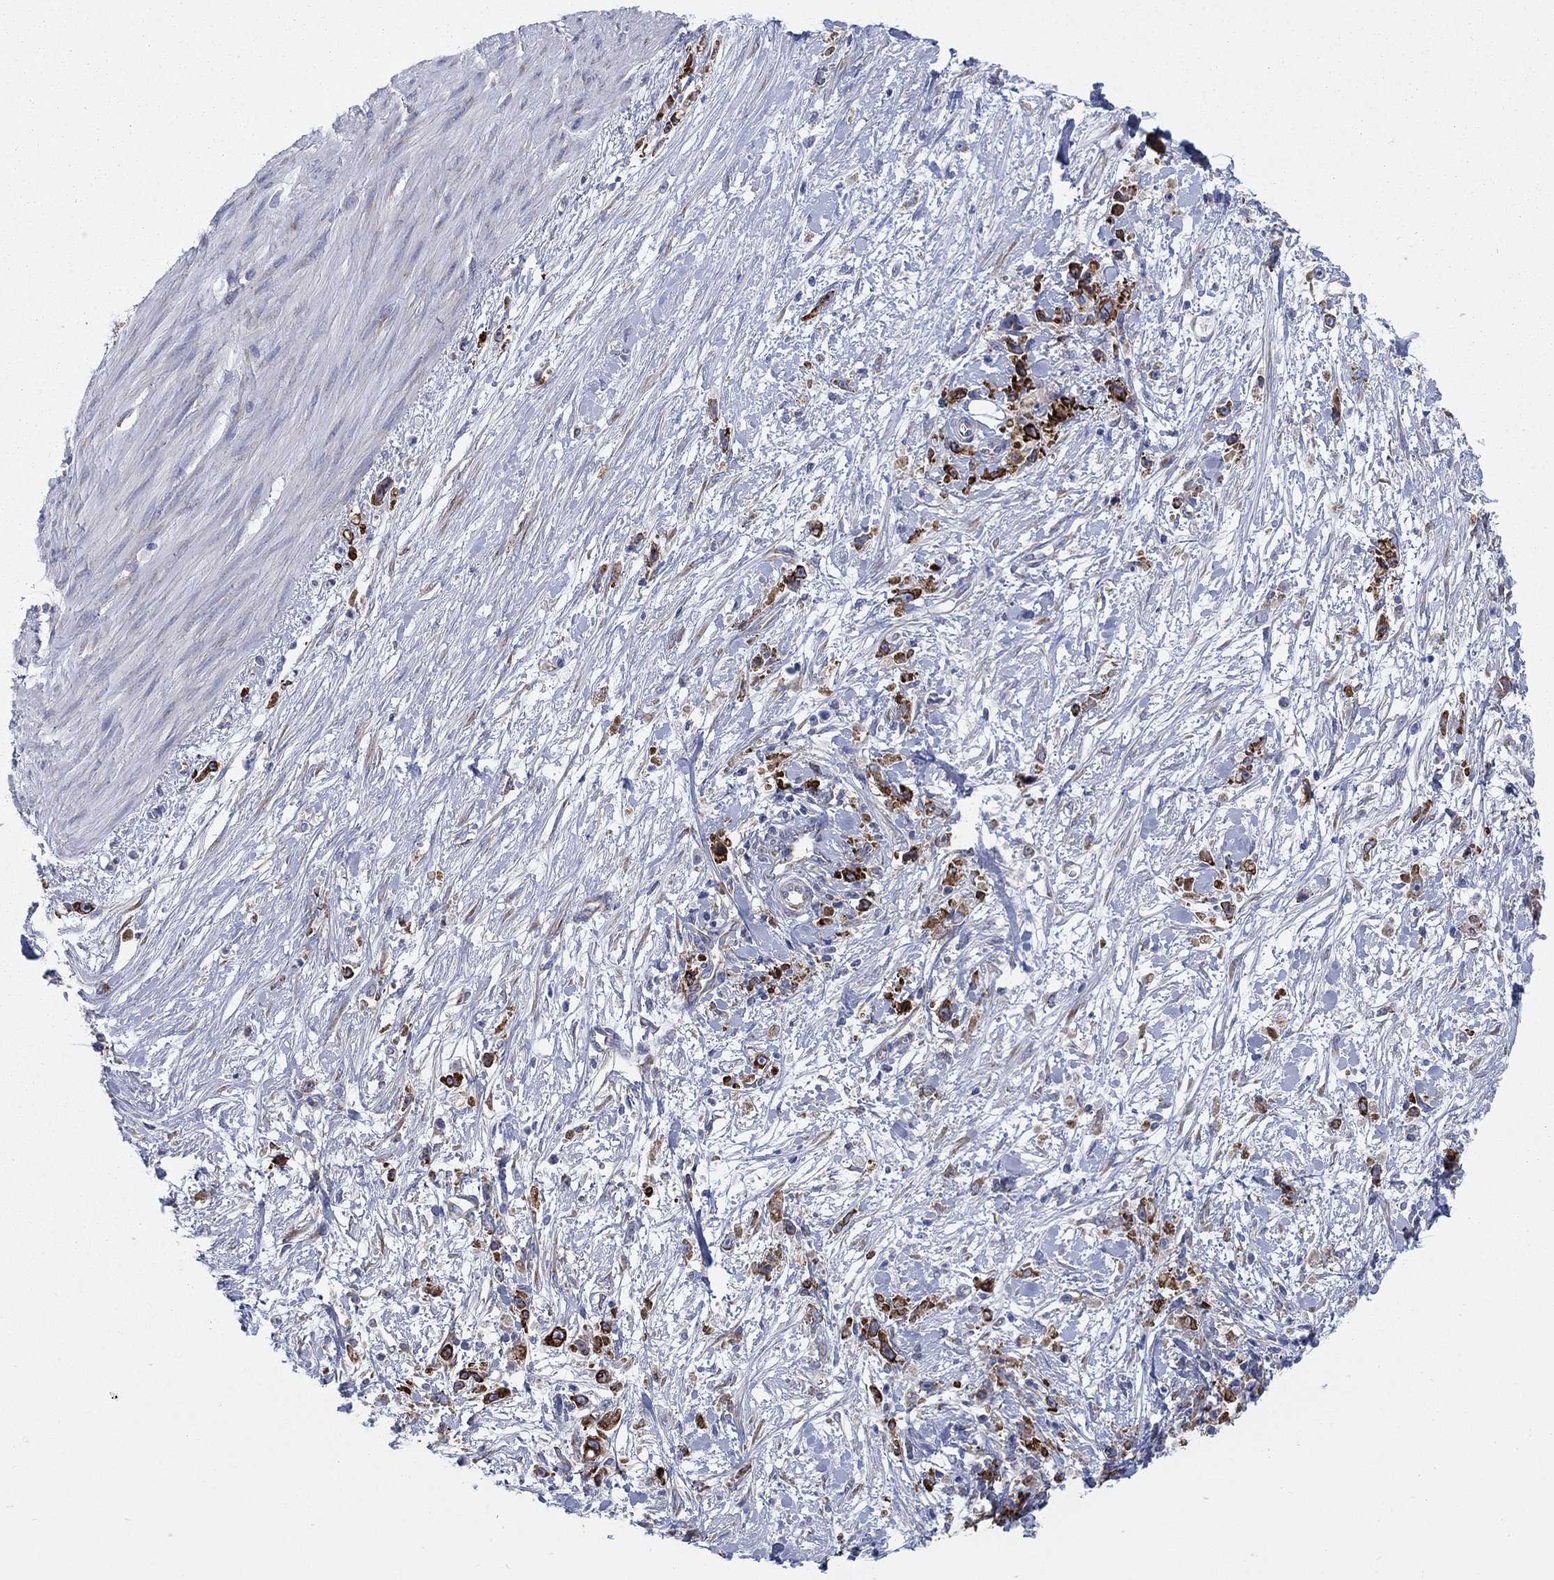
{"staining": {"intensity": "strong", "quantity": ">75%", "location": "cytoplasmic/membranous"}, "tissue": "stomach cancer", "cell_type": "Tumor cells", "image_type": "cancer", "snomed": [{"axis": "morphology", "description": "Adenocarcinoma, NOS"}, {"axis": "topography", "description": "Stomach"}], "caption": "An immunohistochemistry micrograph of neoplastic tissue is shown. Protein staining in brown labels strong cytoplasmic/membranous positivity in stomach adenocarcinoma within tumor cells.", "gene": "TMEM59", "patient": {"sex": "female", "age": 59}}